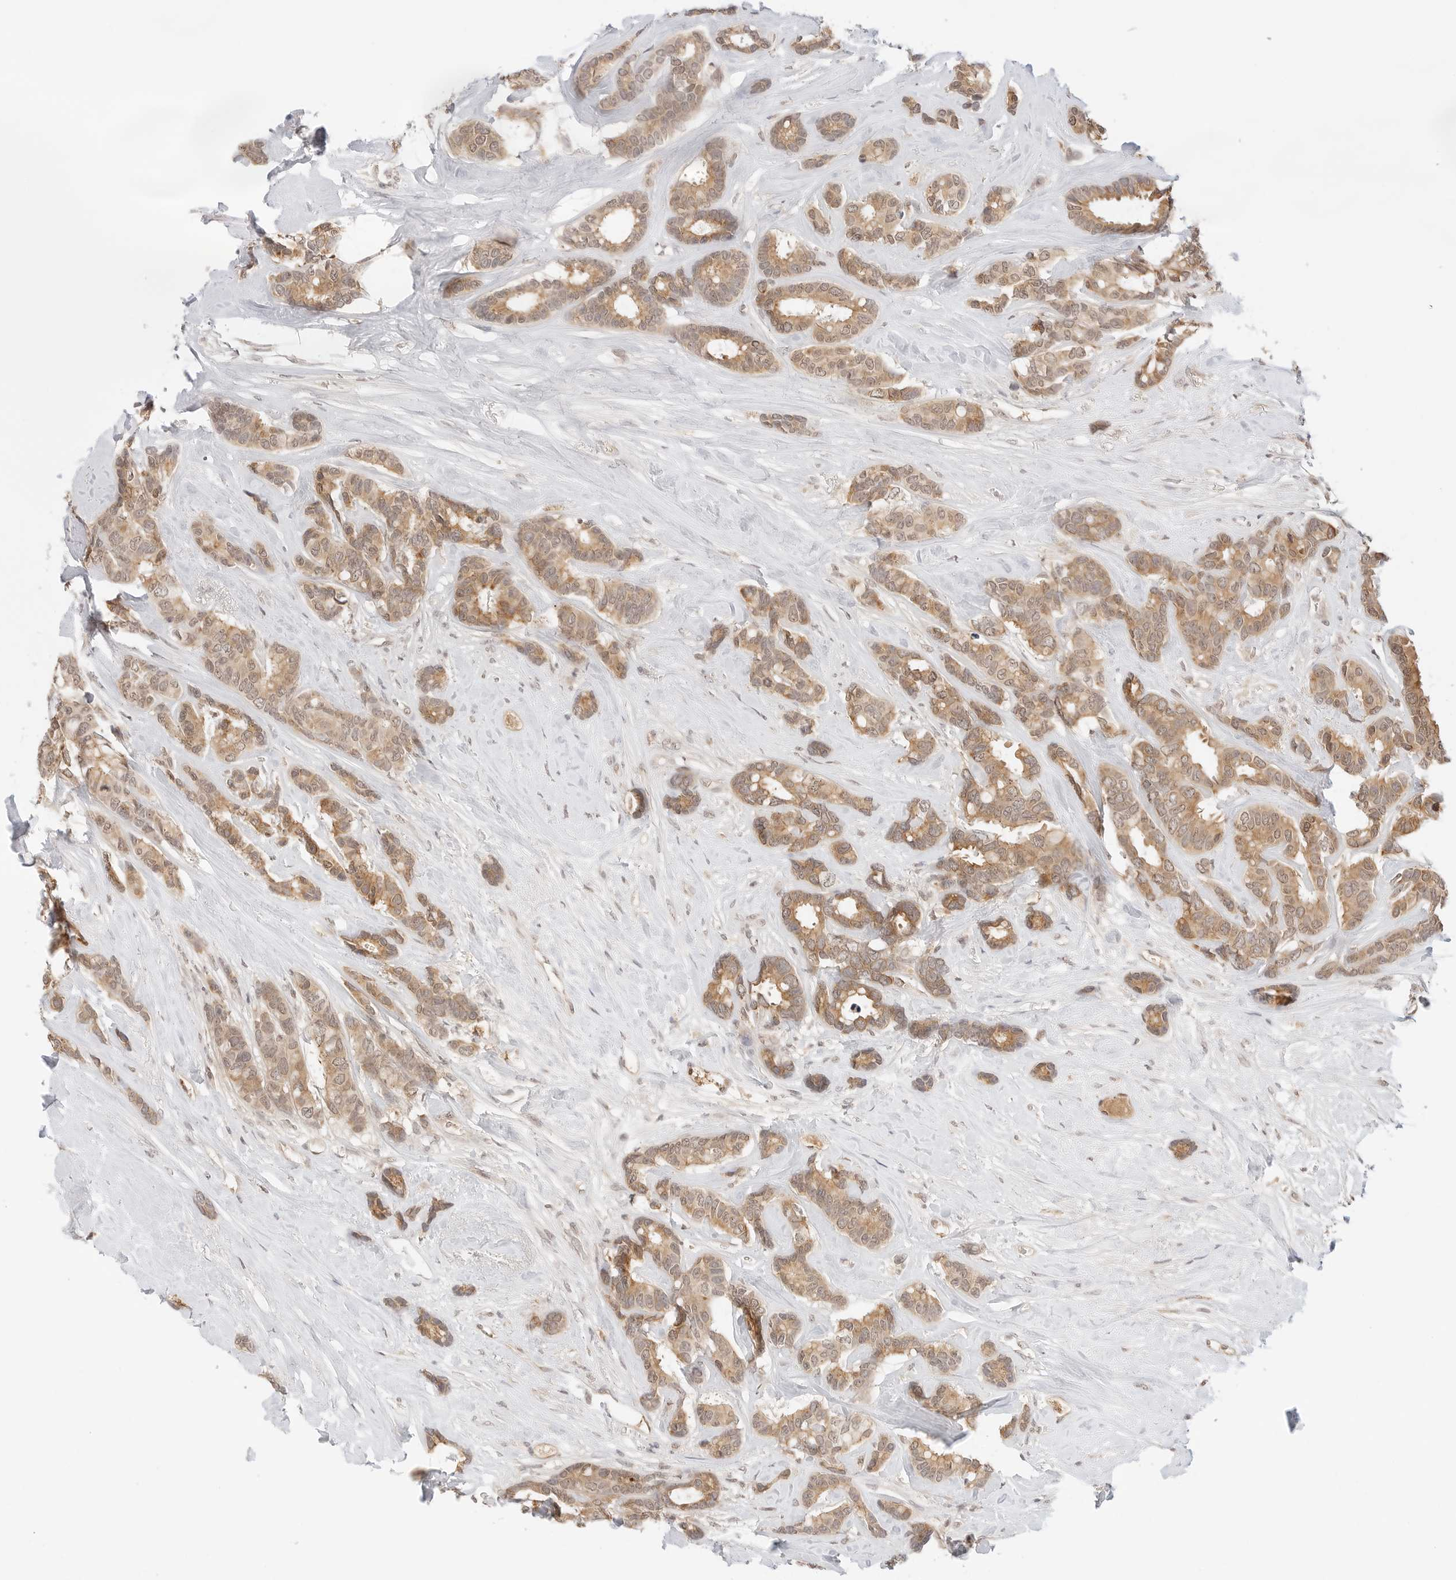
{"staining": {"intensity": "moderate", "quantity": ">75%", "location": "cytoplasmic/membranous"}, "tissue": "breast cancer", "cell_type": "Tumor cells", "image_type": "cancer", "snomed": [{"axis": "morphology", "description": "Duct carcinoma"}, {"axis": "topography", "description": "Breast"}], "caption": "Brown immunohistochemical staining in breast cancer displays moderate cytoplasmic/membranous positivity in approximately >75% of tumor cells.", "gene": "SEPTIN4", "patient": {"sex": "female", "age": 87}}